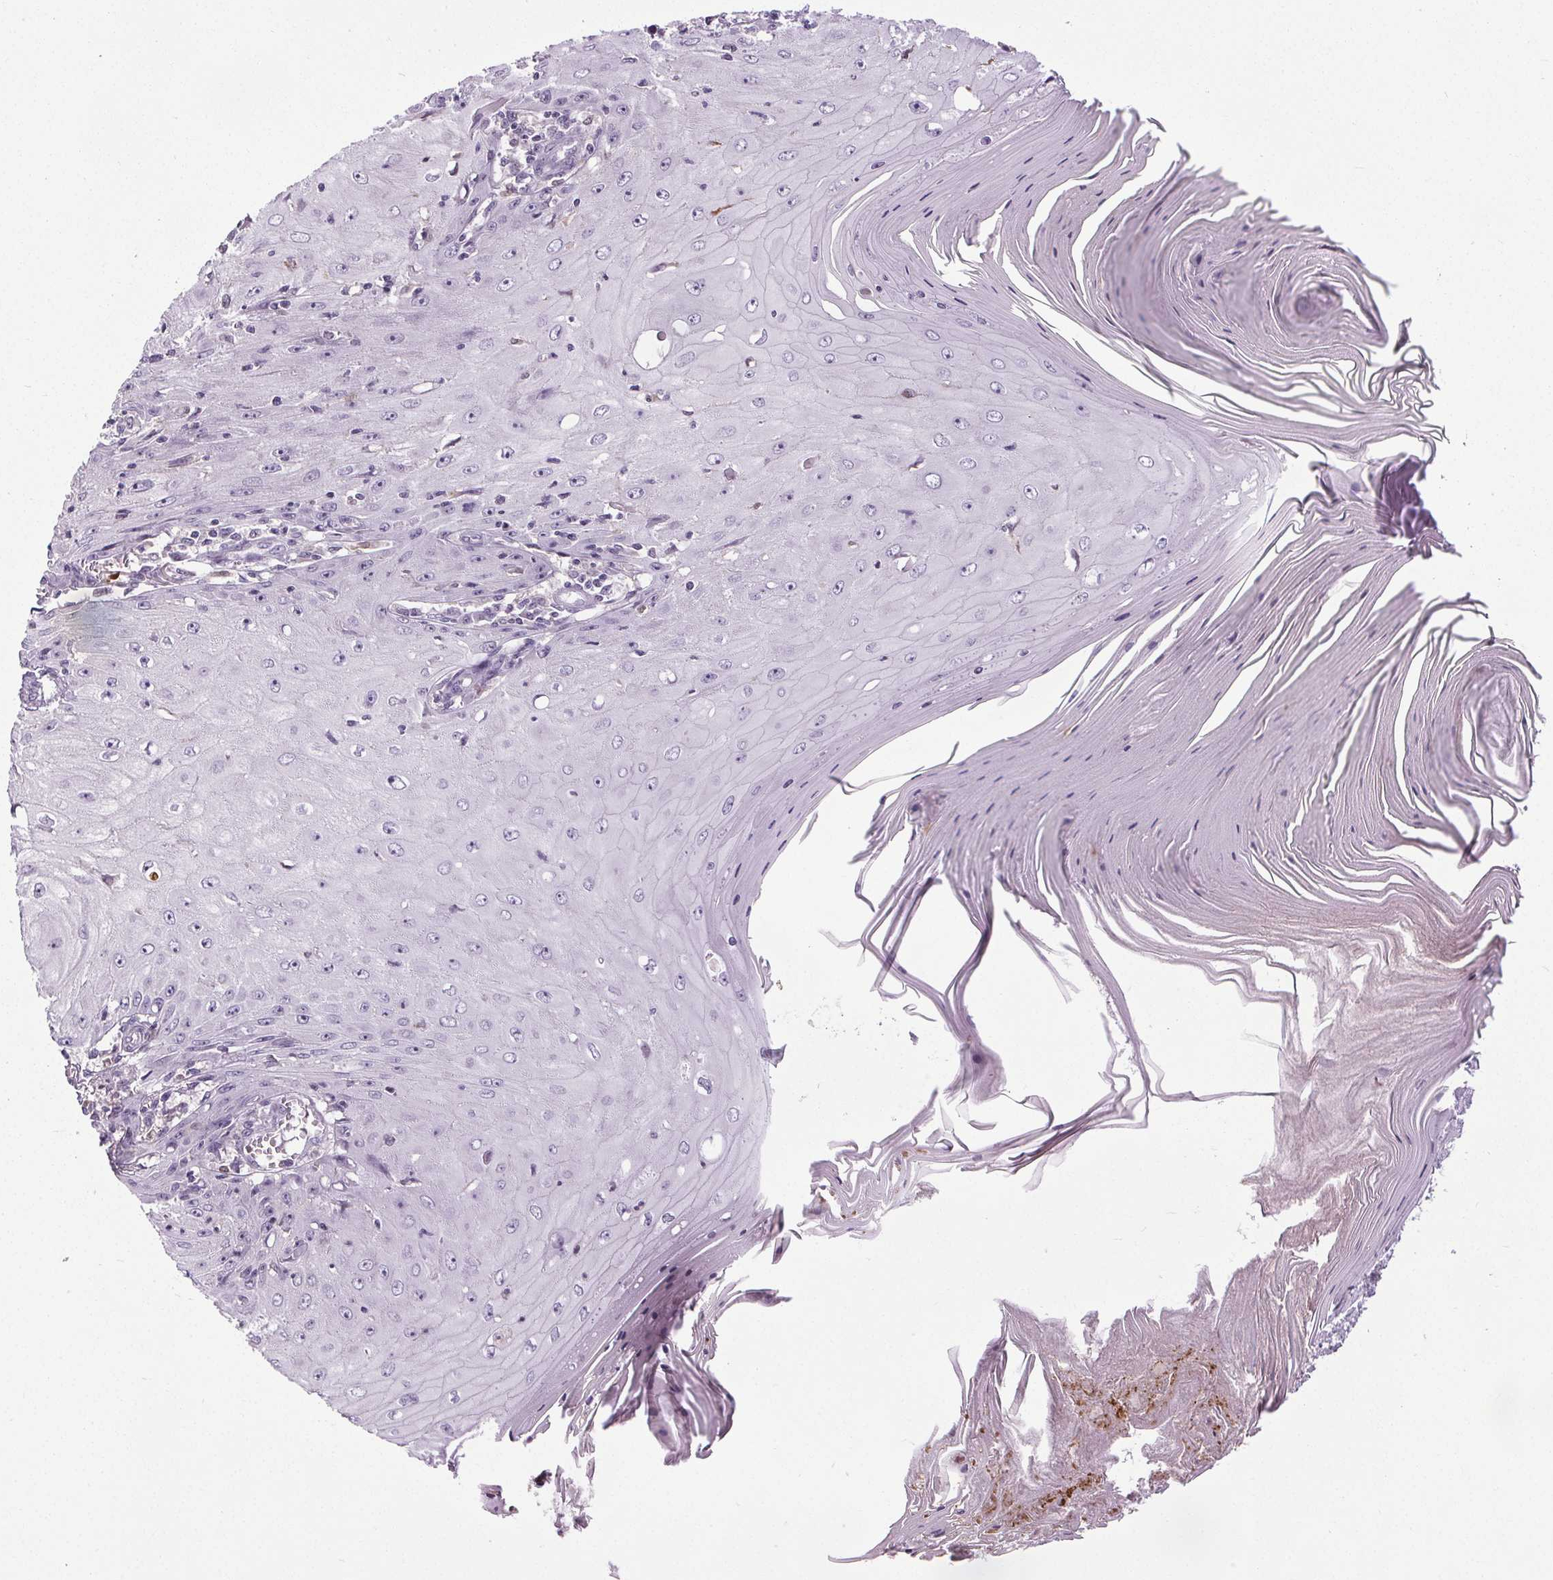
{"staining": {"intensity": "negative", "quantity": "none", "location": "none"}, "tissue": "skin cancer", "cell_type": "Tumor cells", "image_type": "cancer", "snomed": [{"axis": "morphology", "description": "Squamous cell carcinoma, NOS"}, {"axis": "topography", "description": "Skin"}], "caption": "Immunohistochemical staining of human skin squamous cell carcinoma exhibits no significant expression in tumor cells.", "gene": "TMEM240", "patient": {"sex": "female", "age": 73}}